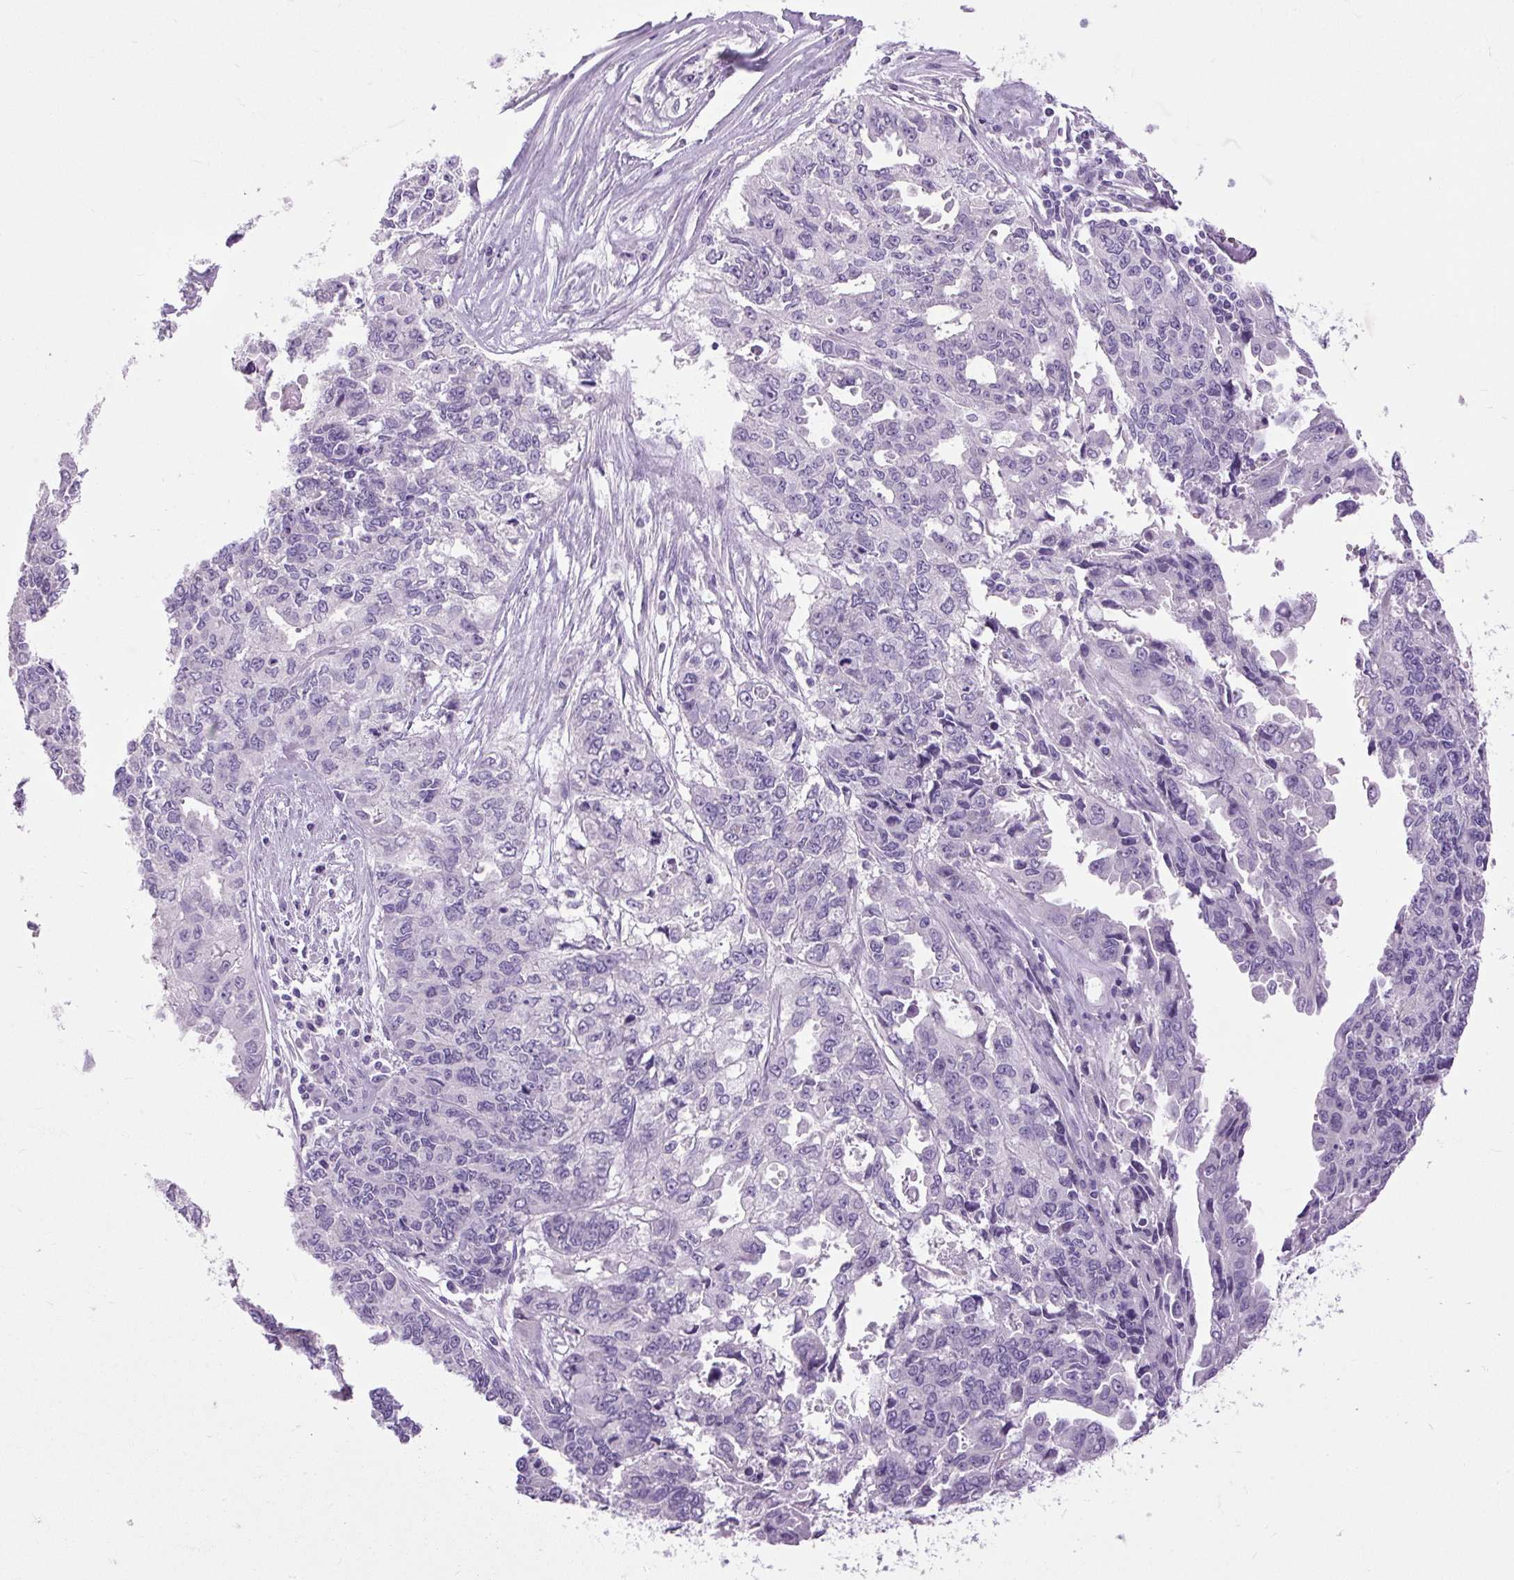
{"staining": {"intensity": "negative", "quantity": "none", "location": "none"}, "tissue": "endometrial cancer", "cell_type": "Tumor cells", "image_type": "cancer", "snomed": [{"axis": "morphology", "description": "Adenocarcinoma, NOS"}, {"axis": "topography", "description": "Uterus"}], "caption": "Immunohistochemistry histopathology image of endometrial cancer (adenocarcinoma) stained for a protein (brown), which displays no staining in tumor cells.", "gene": "FABP7", "patient": {"sex": "female", "age": 79}}